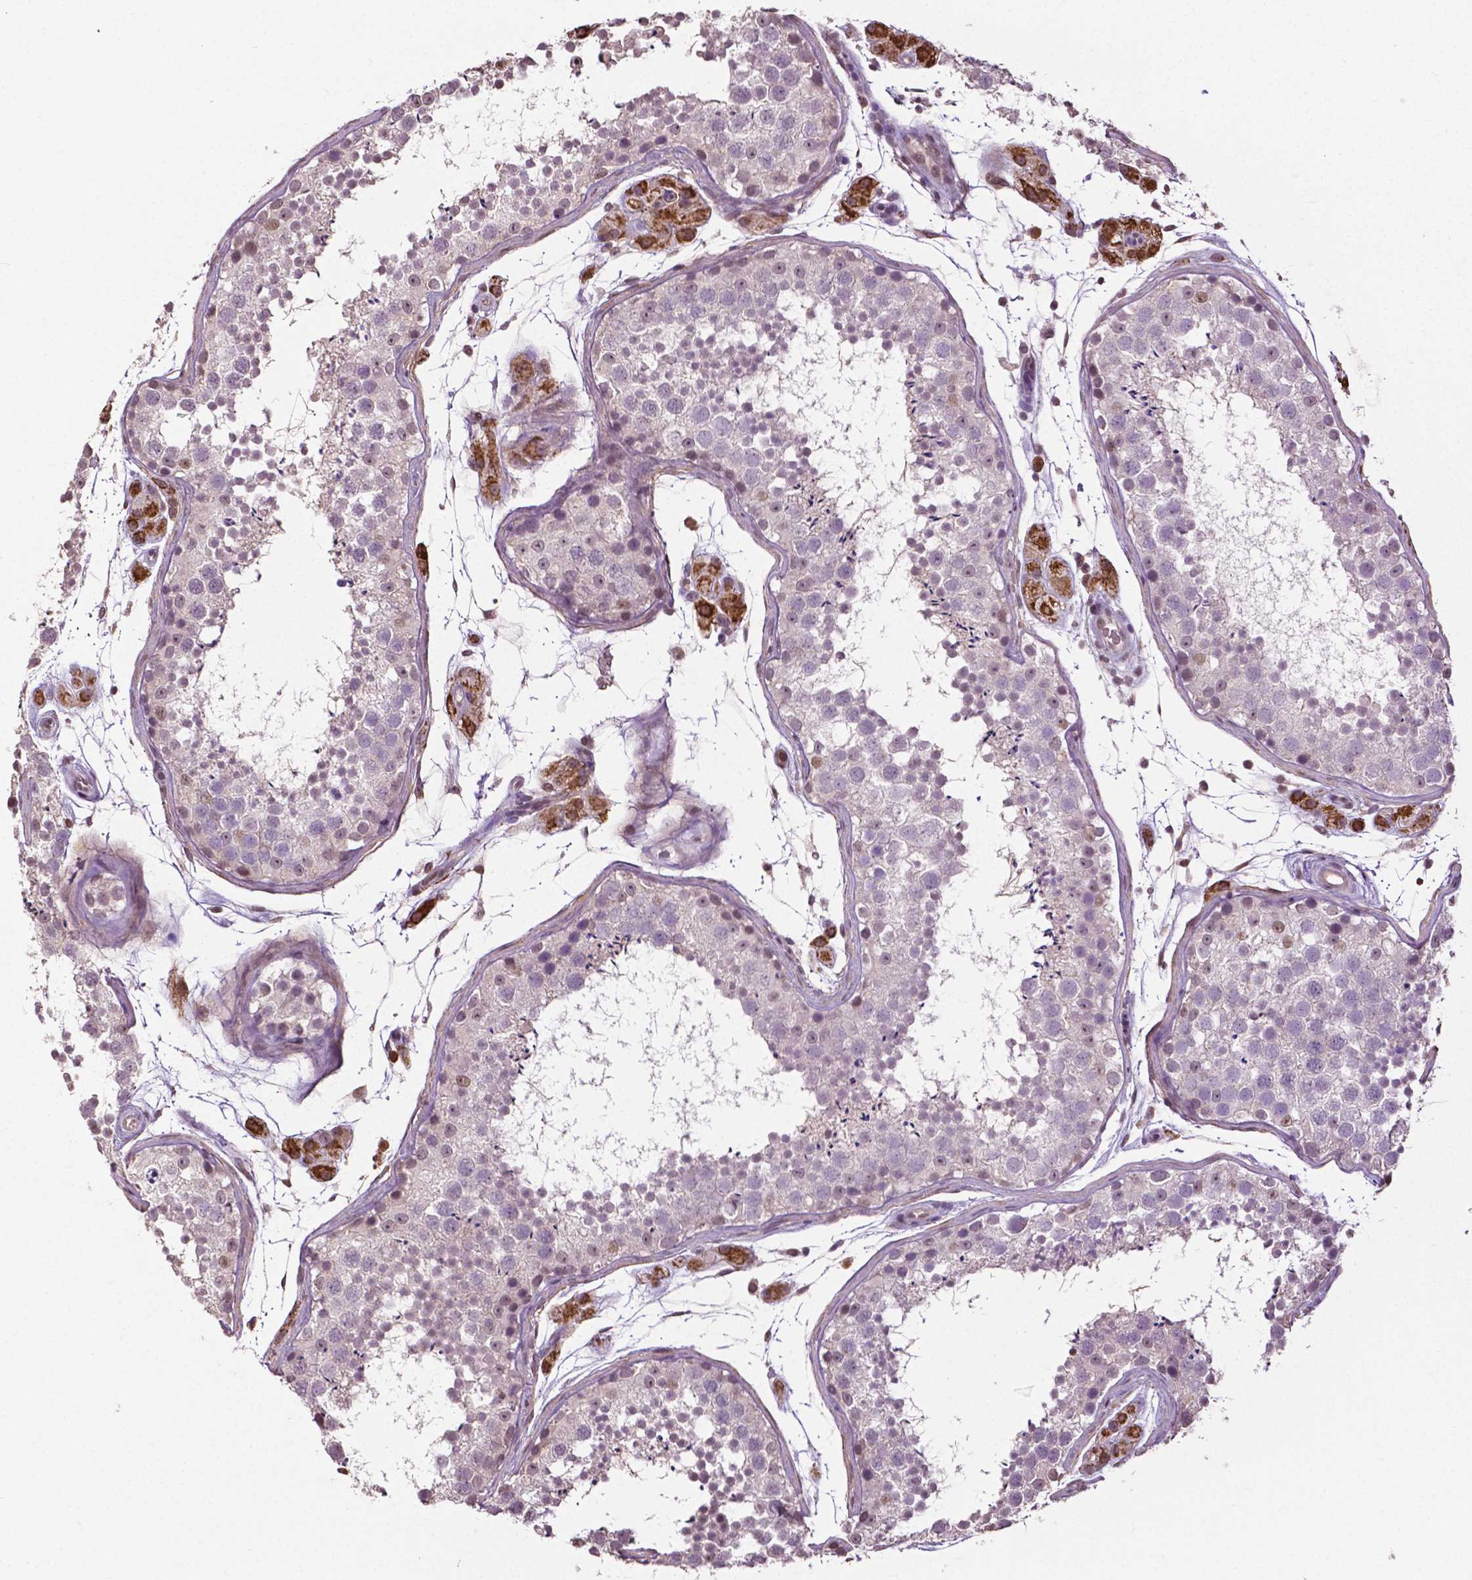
{"staining": {"intensity": "weak", "quantity": "<25%", "location": "nuclear"}, "tissue": "testis", "cell_type": "Cells in seminiferous ducts", "image_type": "normal", "snomed": [{"axis": "morphology", "description": "Normal tissue, NOS"}, {"axis": "topography", "description": "Testis"}], "caption": "IHC micrograph of benign testis: testis stained with DAB exhibits no significant protein staining in cells in seminiferous ducts.", "gene": "DLX5", "patient": {"sex": "male", "age": 41}}